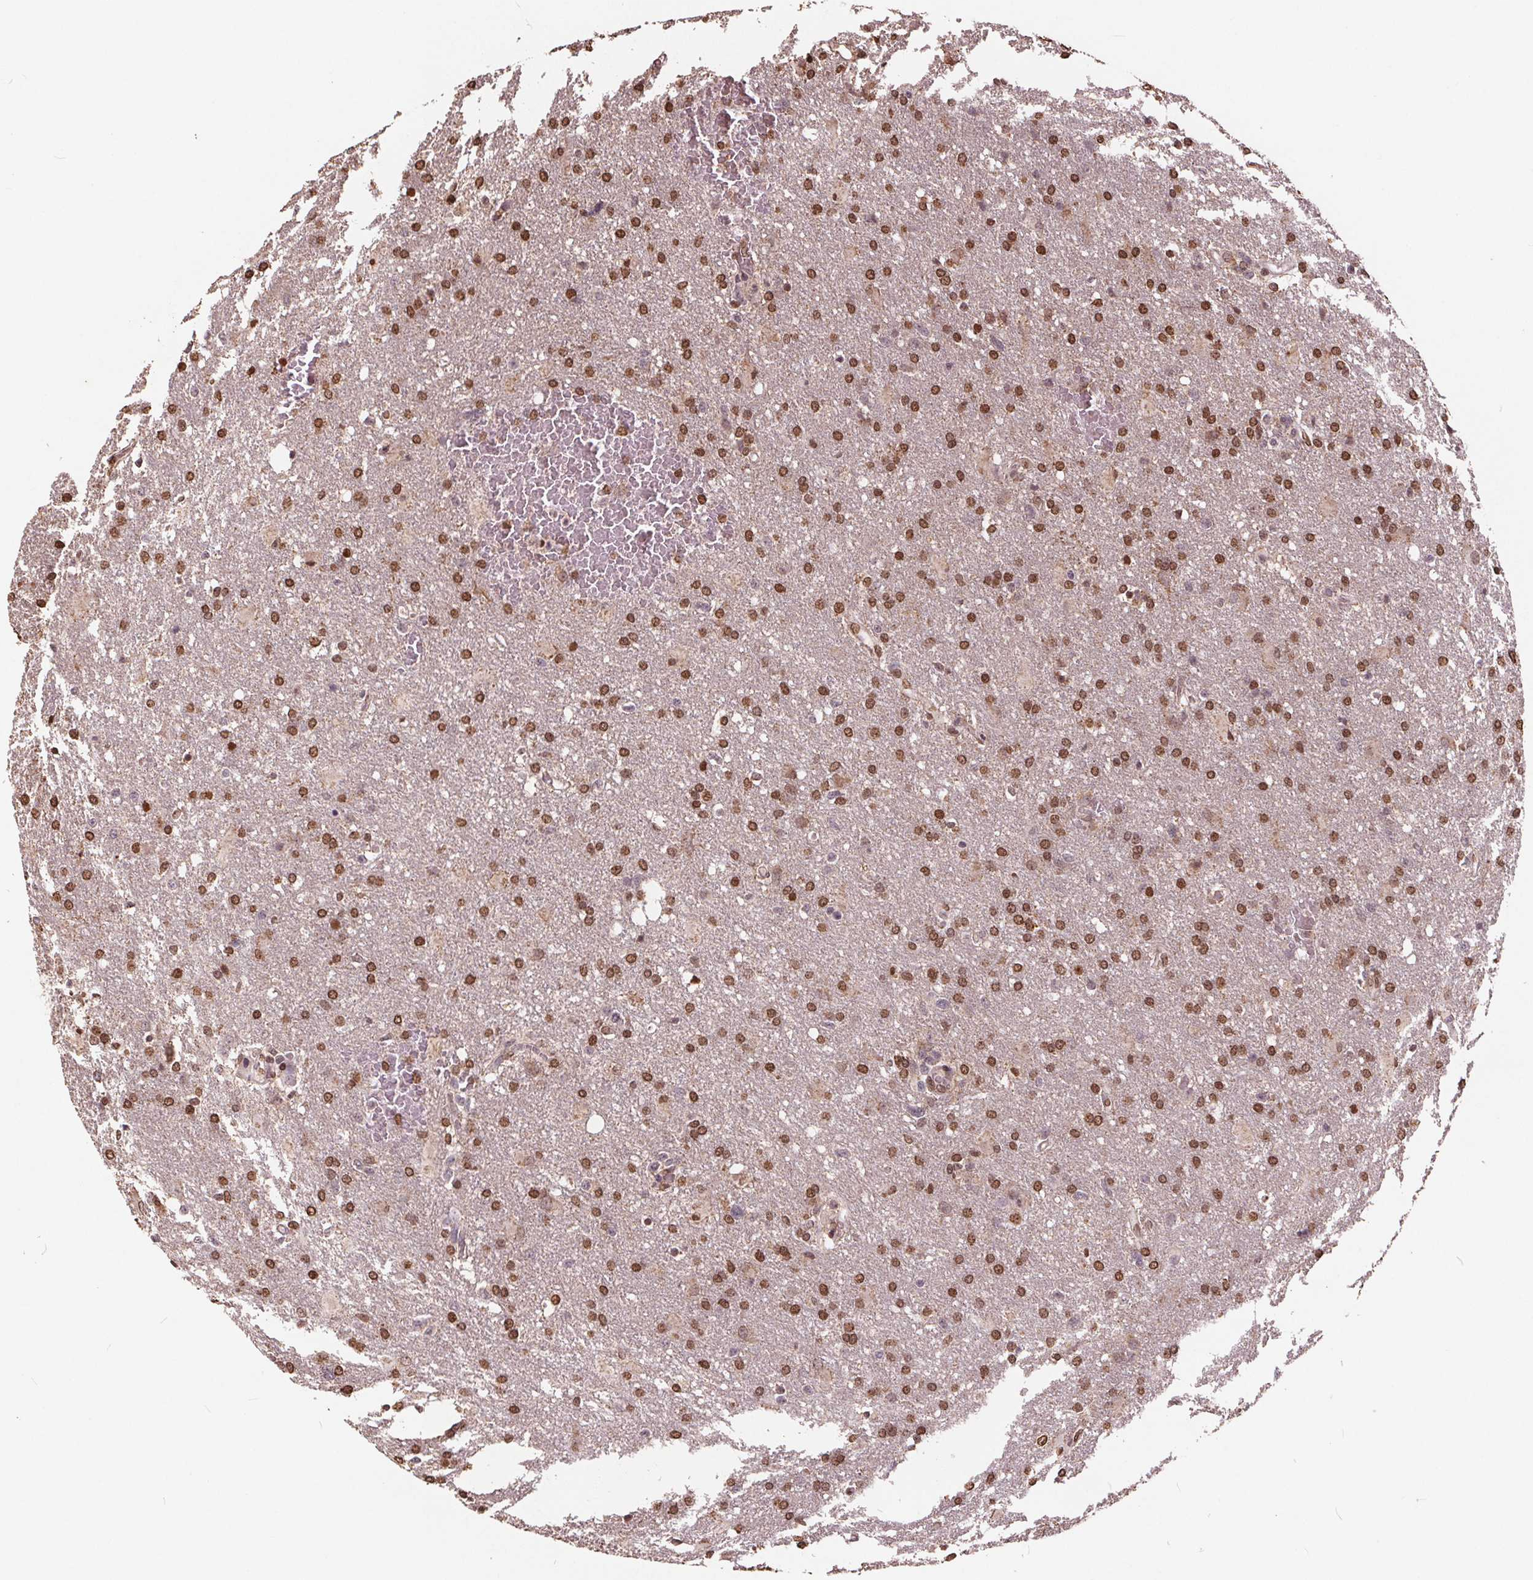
{"staining": {"intensity": "moderate", "quantity": ">75%", "location": "nuclear"}, "tissue": "glioma", "cell_type": "Tumor cells", "image_type": "cancer", "snomed": [{"axis": "morphology", "description": "Glioma, malignant, High grade"}, {"axis": "topography", "description": "Brain"}], "caption": "About >75% of tumor cells in human glioma display moderate nuclear protein expression as visualized by brown immunohistochemical staining.", "gene": "HIF1AN", "patient": {"sex": "male", "age": 68}}